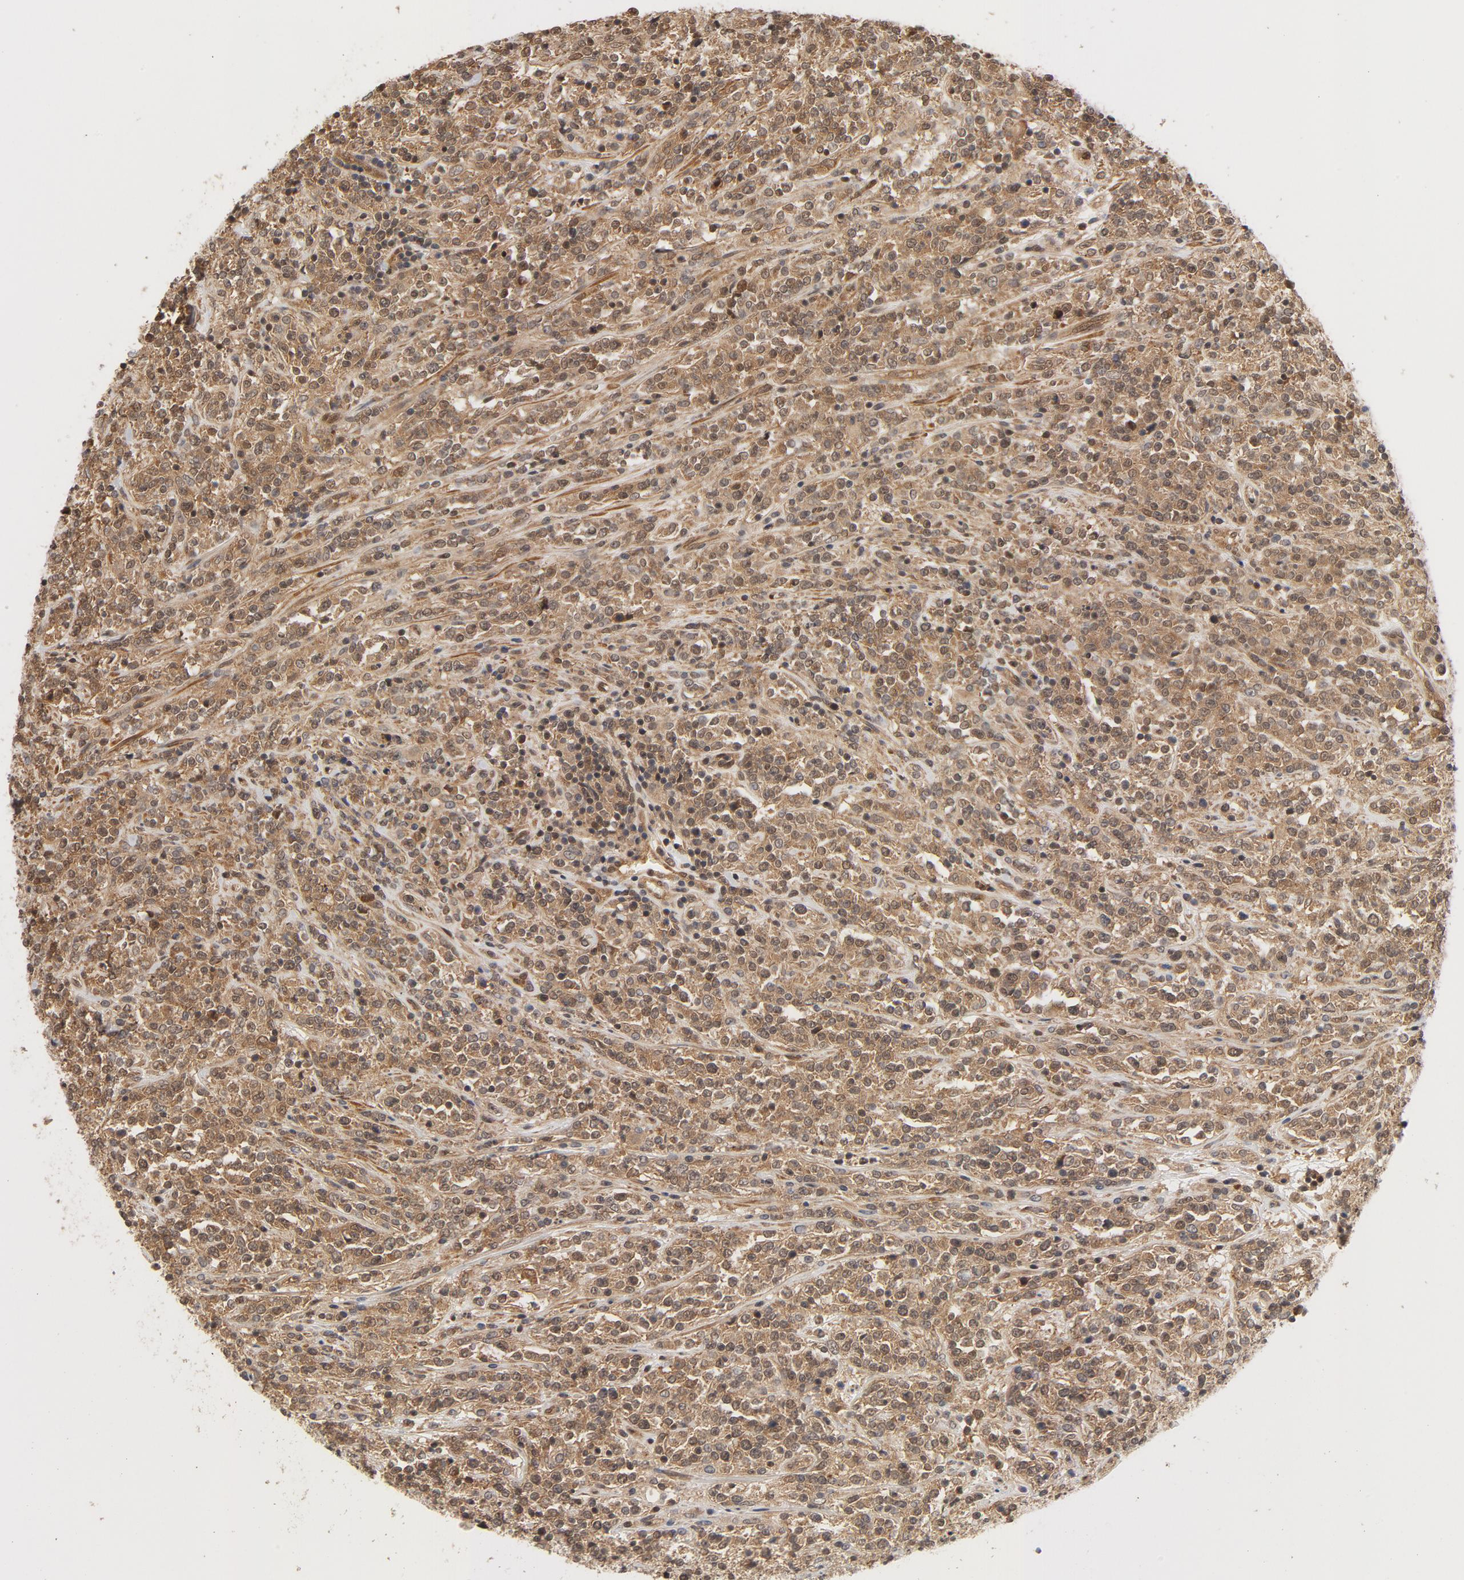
{"staining": {"intensity": "moderate", "quantity": "25%-75%", "location": "cytoplasmic/membranous,nuclear"}, "tissue": "lymphoma", "cell_type": "Tumor cells", "image_type": "cancer", "snomed": [{"axis": "morphology", "description": "Malignant lymphoma, non-Hodgkin's type, High grade"}, {"axis": "topography", "description": "Soft tissue"}], "caption": "This is an image of immunohistochemistry (IHC) staining of lymphoma, which shows moderate staining in the cytoplasmic/membranous and nuclear of tumor cells.", "gene": "CDC37", "patient": {"sex": "male", "age": 18}}